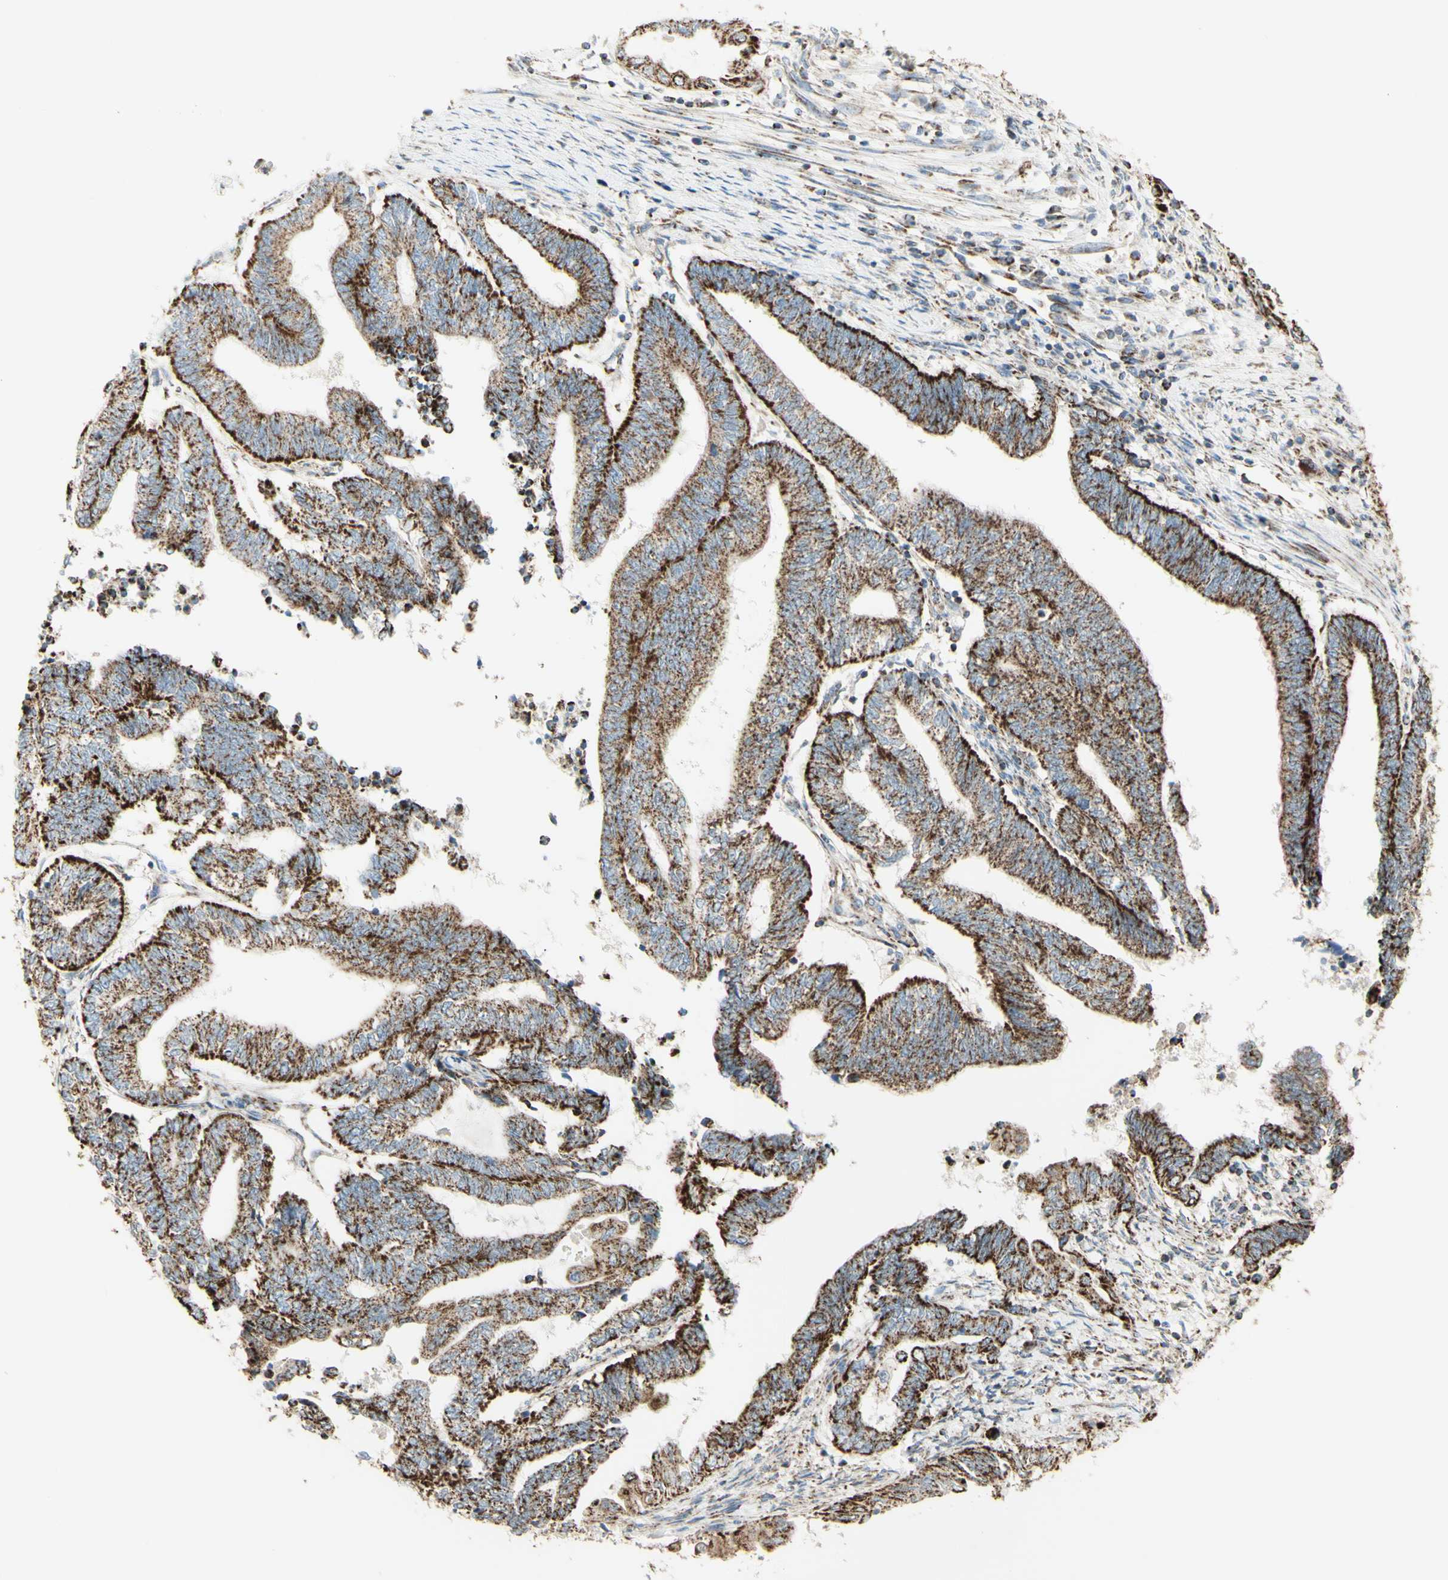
{"staining": {"intensity": "strong", "quantity": ">75%", "location": "cytoplasmic/membranous"}, "tissue": "endometrial cancer", "cell_type": "Tumor cells", "image_type": "cancer", "snomed": [{"axis": "morphology", "description": "Adenocarcinoma, NOS"}, {"axis": "topography", "description": "Uterus"}, {"axis": "topography", "description": "Endometrium"}], "caption": "Endometrial cancer stained with a protein marker shows strong staining in tumor cells.", "gene": "LETM1", "patient": {"sex": "female", "age": 70}}